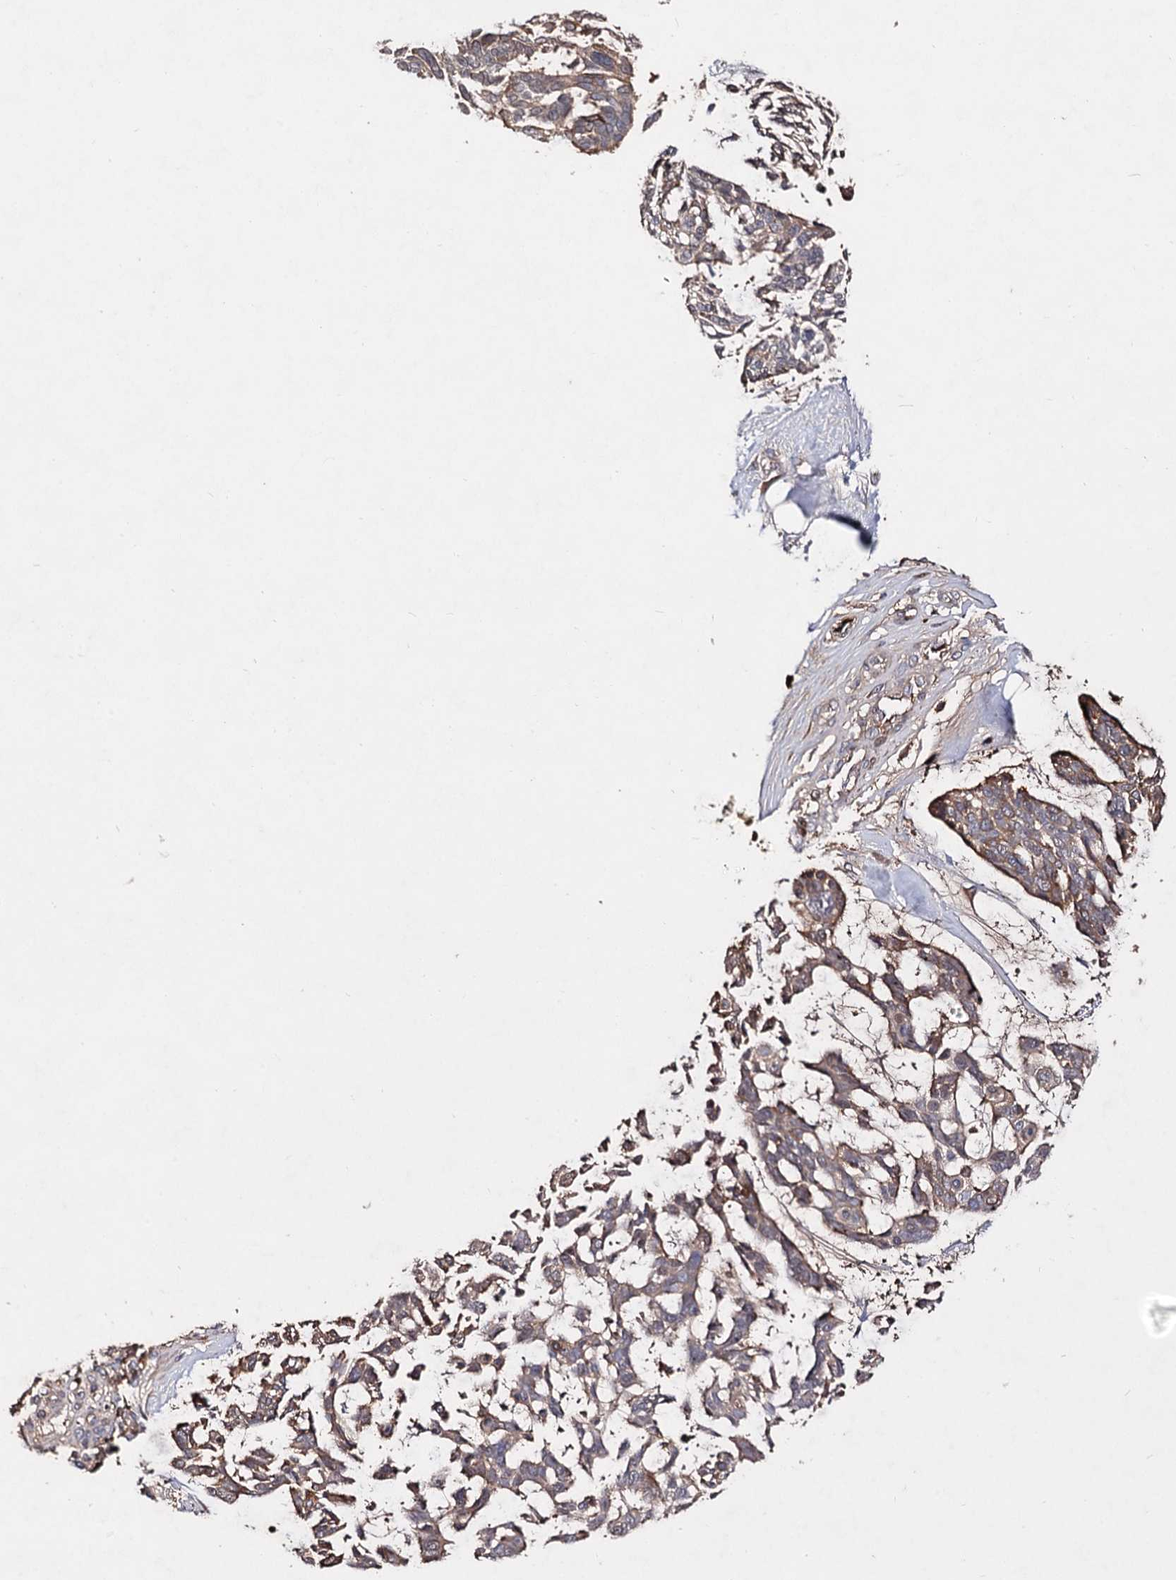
{"staining": {"intensity": "moderate", "quantity": ">75%", "location": "cytoplasmic/membranous"}, "tissue": "skin cancer", "cell_type": "Tumor cells", "image_type": "cancer", "snomed": [{"axis": "morphology", "description": "Basal cell carcinoma"}, {"axis": "topography", "description": "Skin"}], "caption": "Immunohistochemical staining of human skin cancer displays medium levels of moderate cytoplasmic/membranous positivity in approximately >75% of tumor cells.", "gene": "ARFIP2", "patient": {"sex": "male", "age": 88}}